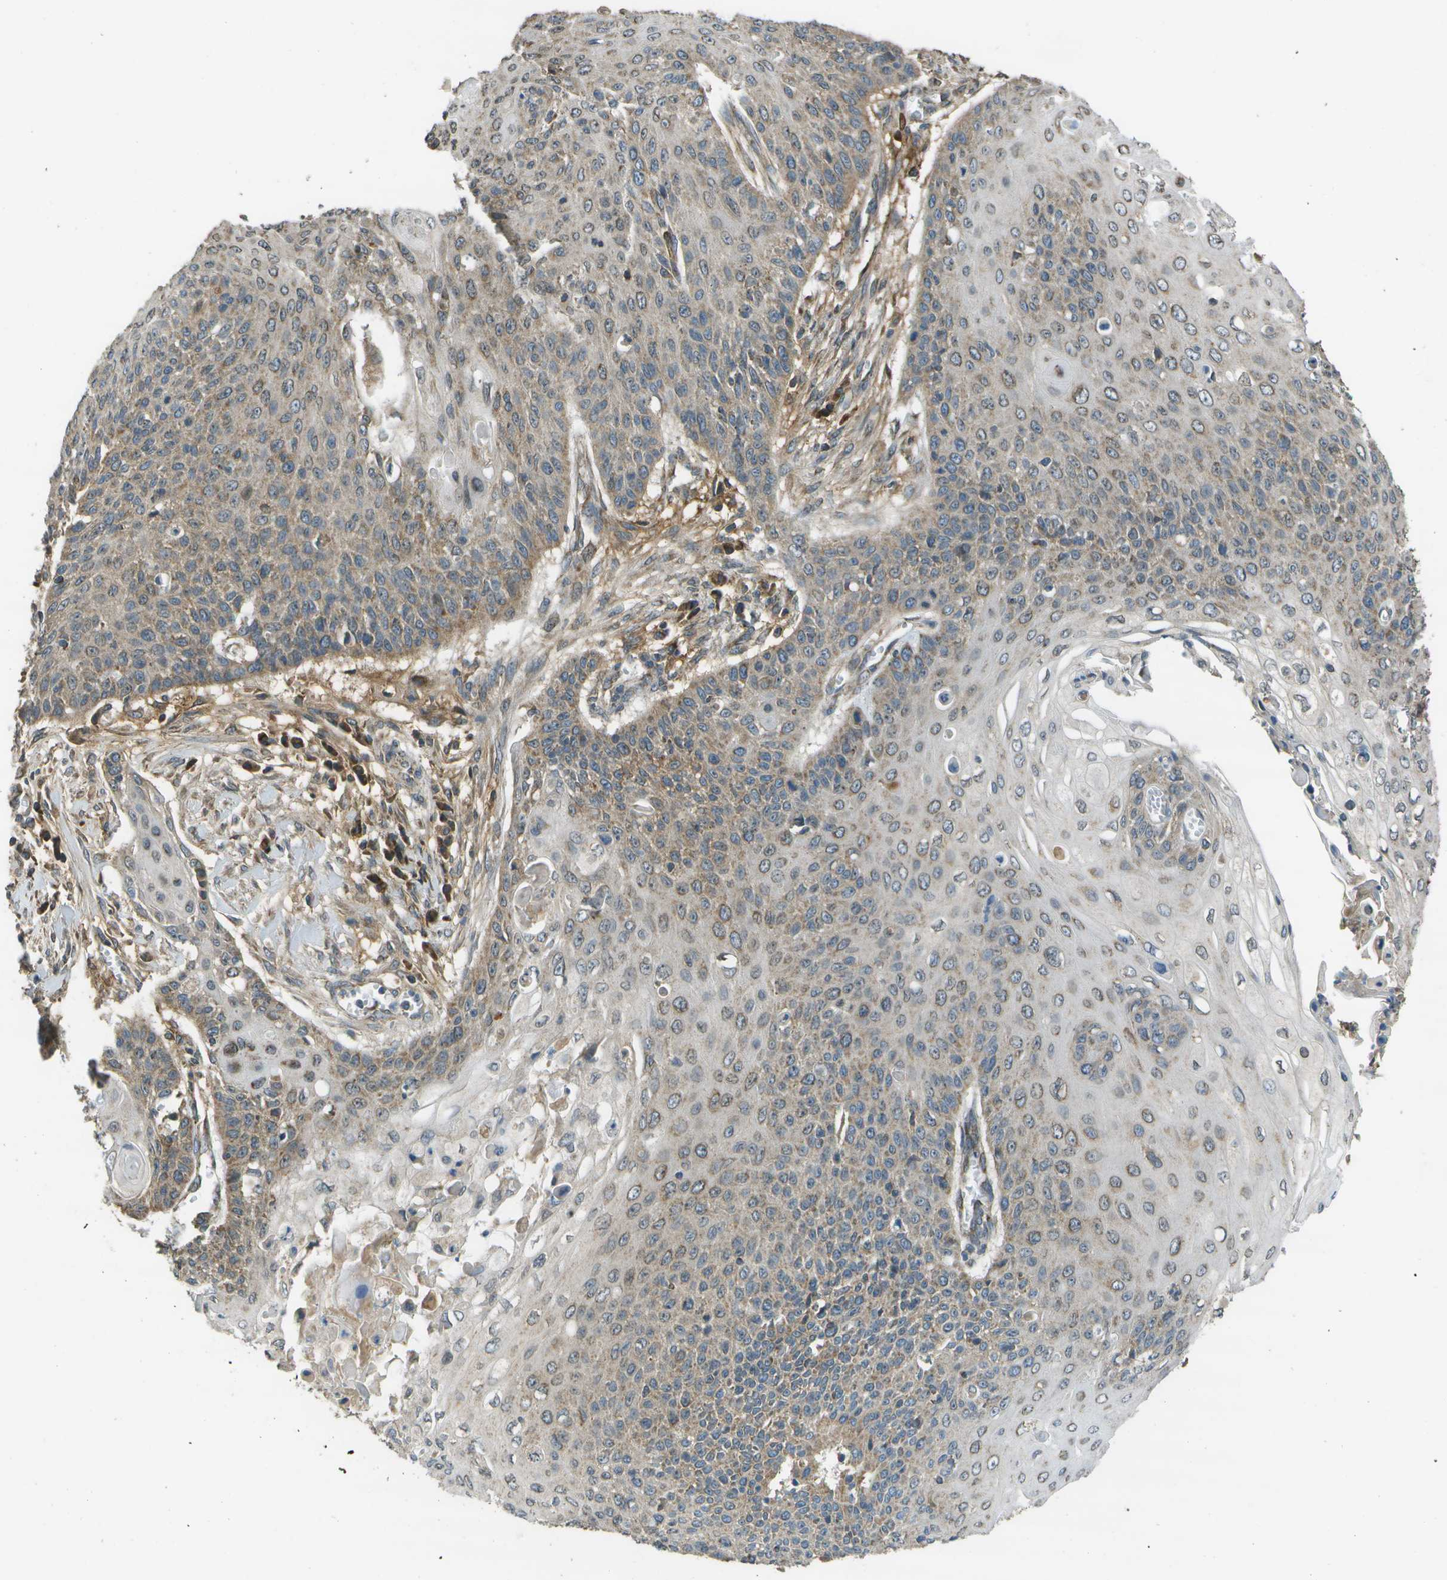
{"staining": {"intensity": "moderate", "quantity": "25%-75%", "location": "cytoplasmic/membranous"}, "tissue": "cervical cancer", "cell_type": "Tumor cells", "image_type": "cancer", "snomed": [{"axis": "morphology", "description": "Squamous cell carcinoma, NOS"}, {"axis": "topography", "description": "Cervix"}], "caption": "Immunohistochemistry (DAB) staining of squamous cell carcinoma (cervical) displays moderate cytoplasmic/membranous protein positivity in approximately 25%-75% of tumor cells.", "gene": "HFE", "patient": {"sex": "female", "age": 39}}